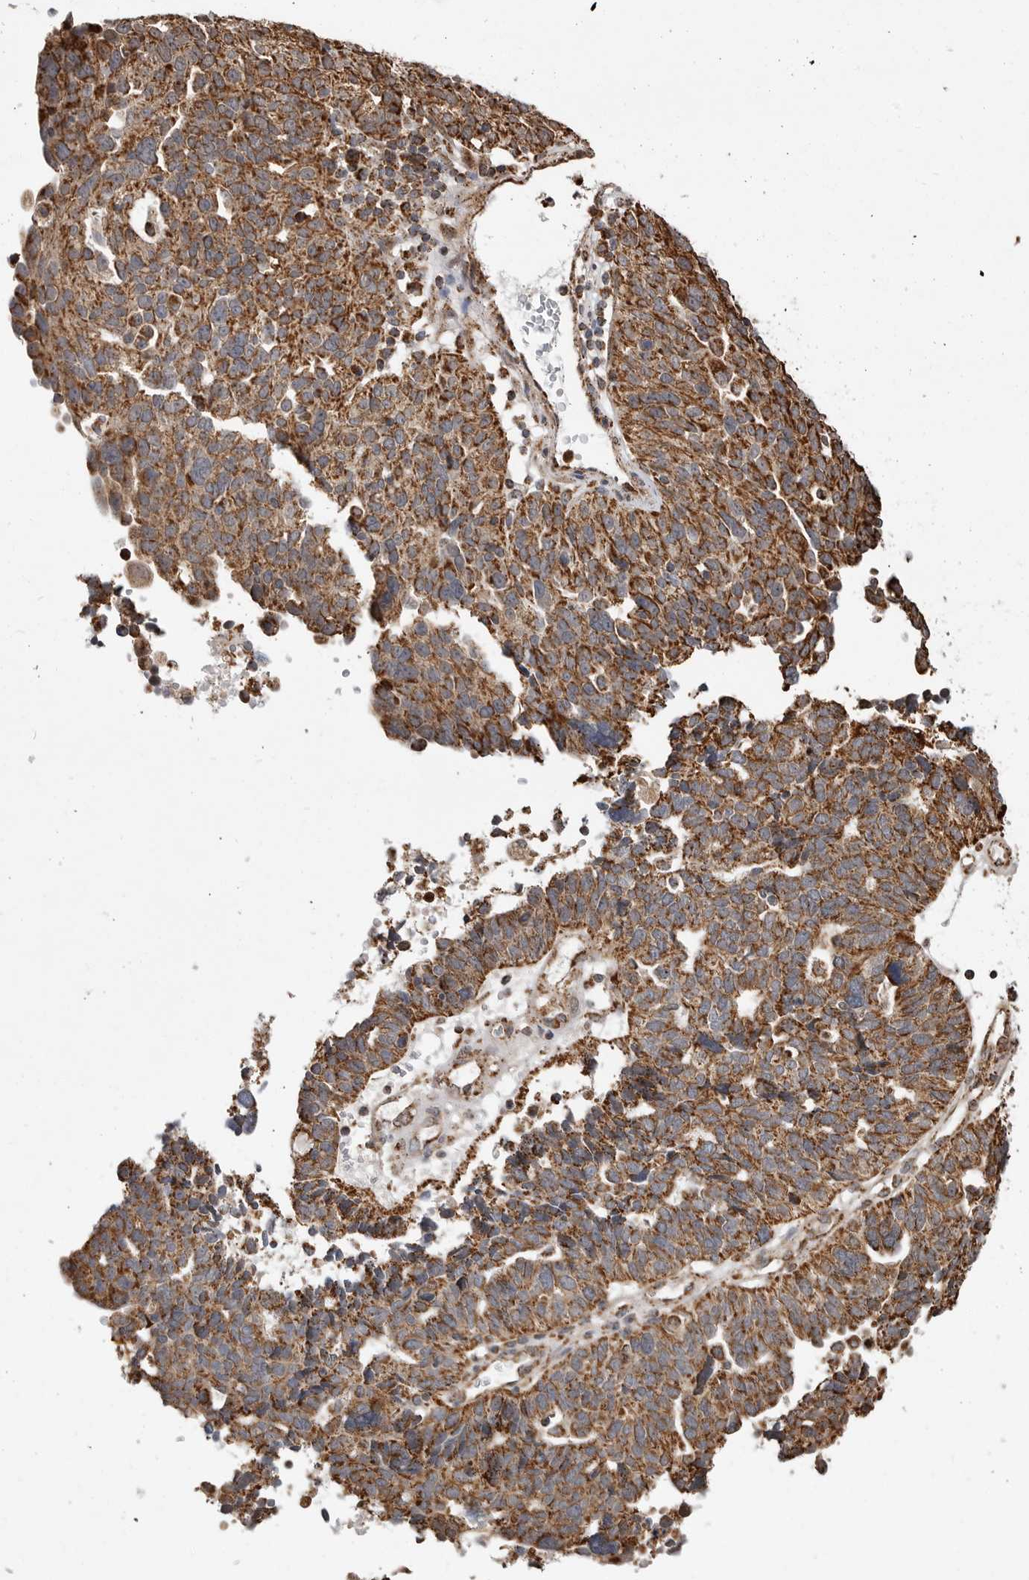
{"staining": {"intensity": "strong", "quantity": ">75%", "location": "cytoplasmic/membranous"}, "tissue": "ovarian cancer", "cell_type": "Tumor cells", "image_type": "cancer", "snomed": [{"axis": "morphology", "description": "Cystadenocarcinoma, serous, NOS"}, {"axis": "topography", "description": "Ovary"}], "caption": "DAB (3,3'-diaminobenzidine) immunohistochemical staining of ovarian serous cystadenocarcinoma shows strong cytoplasmic/membranous protein expression in about >75% of tumor cells.", "gene": "GCNT2", "patient": {"sex": "female", "age": 59}}